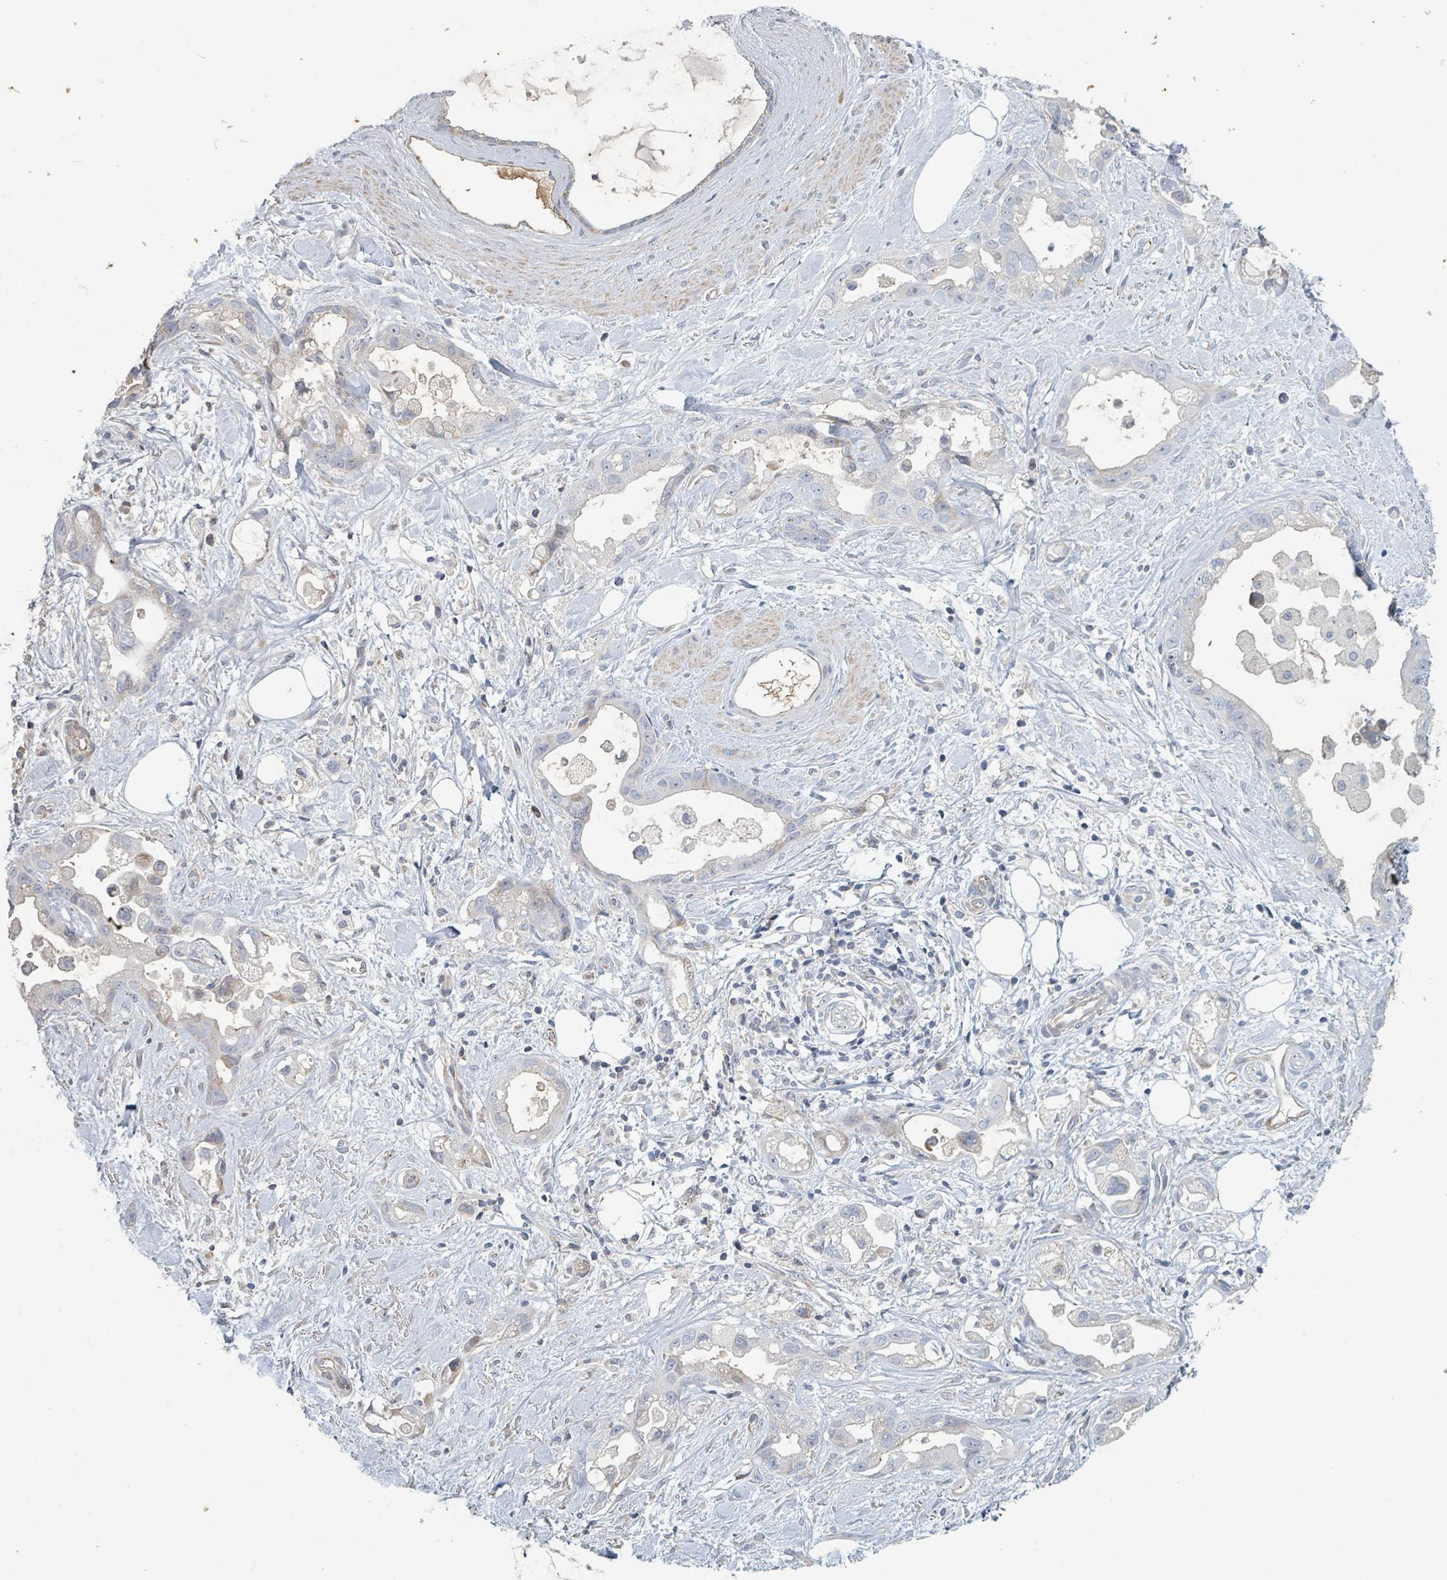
{"staining": {"intensity": "negative", "quantity": "none", "location": "none"}, "tissue": "stomach cancer", "cell_type": "Tumor cells", "image_type": "cancer", "snomed": [{"axis": "morphology", "description": "Adenocarcinoma, NOS"}, {"axis": "topography", "description": "Stomach"}], "caption": "The histopathology image shows no significant staining in tumor cells of stomach adenocarcinoma.", "gene": "RAB33B", "patient": {"sex": "male", "age": 55}}